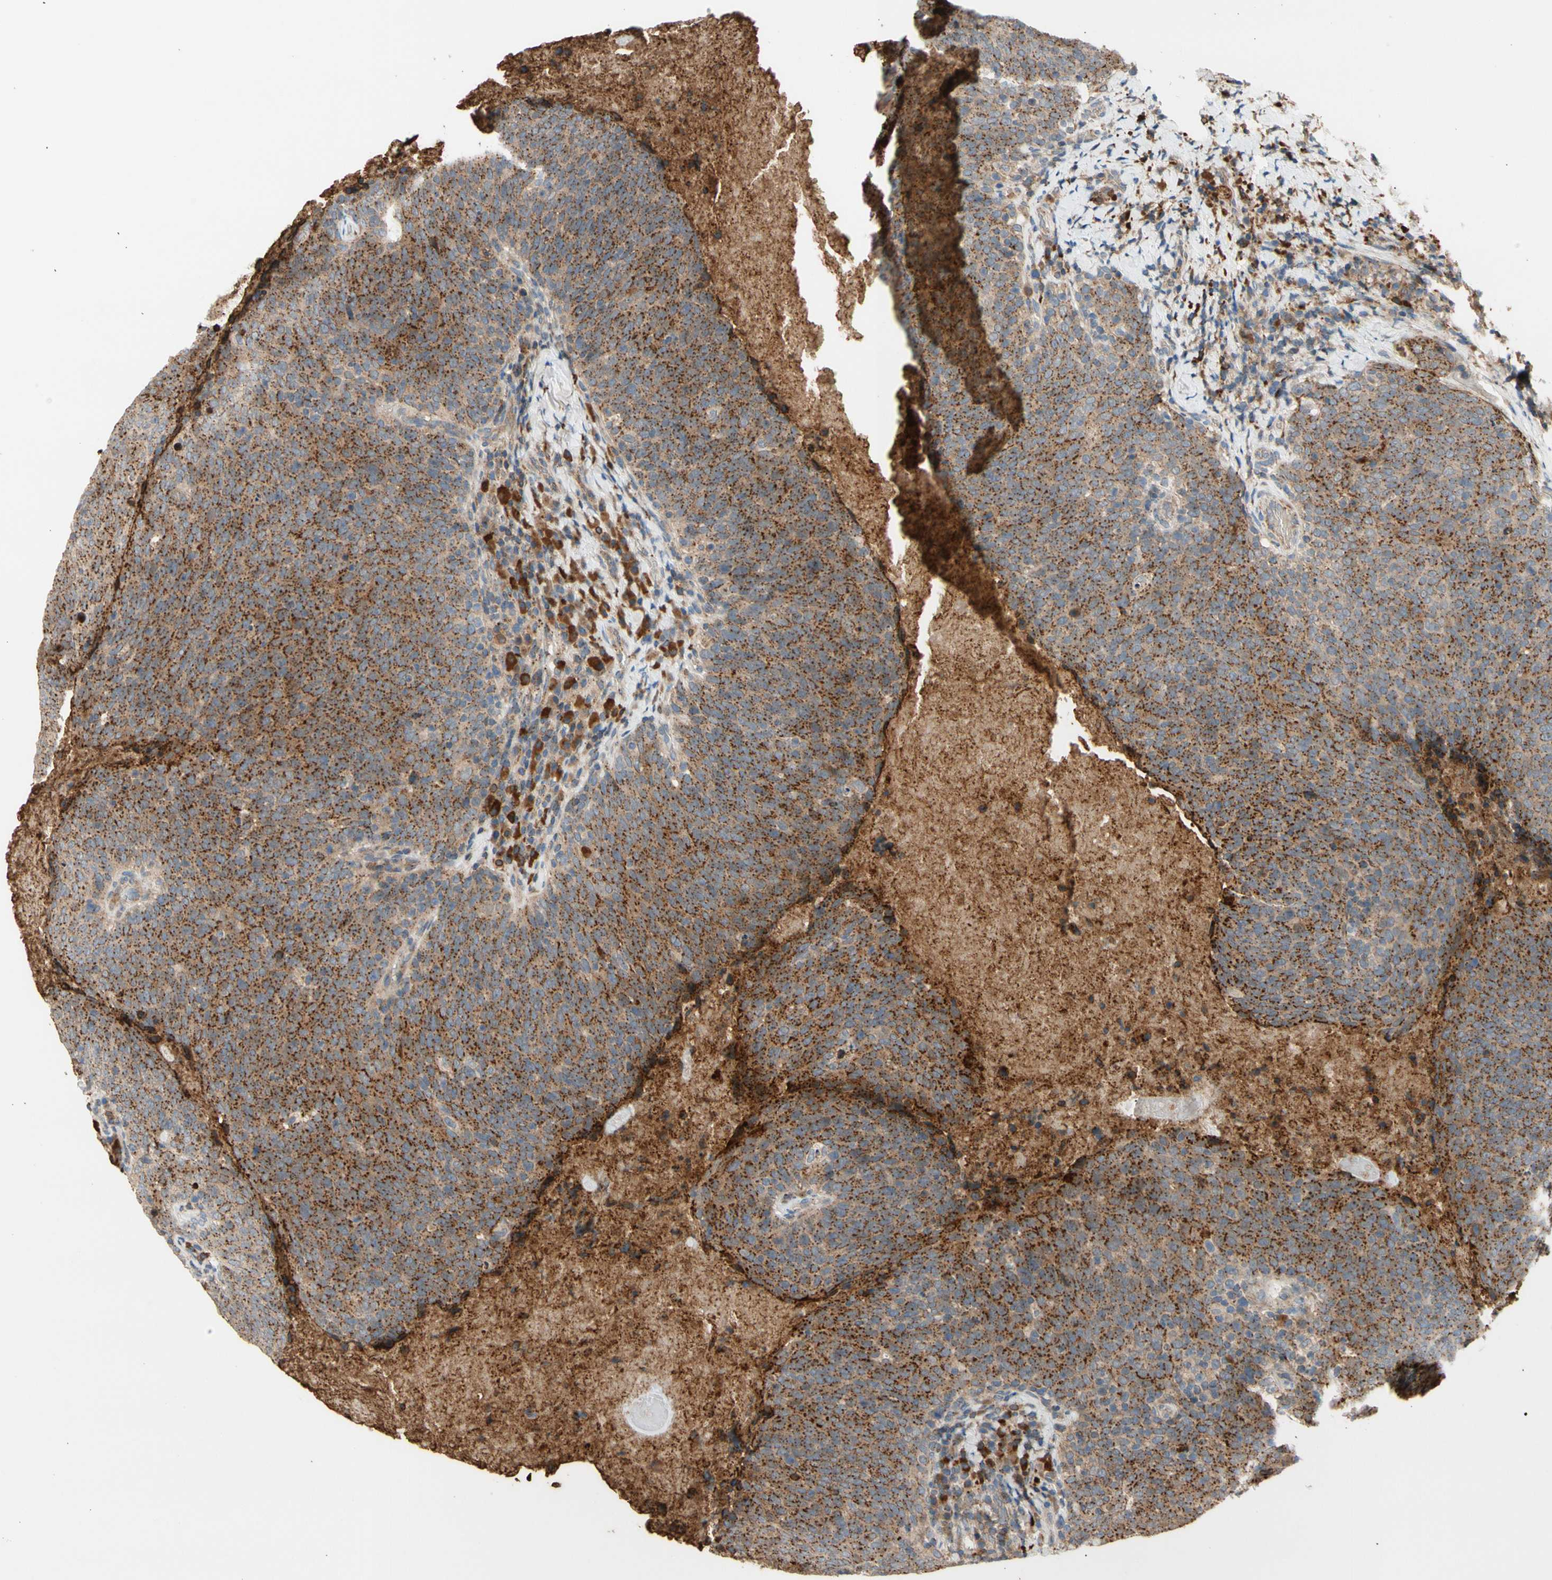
{"staining": {"intensity": "moderate", "quantity": ">75%", "location": "cytoplasmic/membranous"}, "tissue": "head and neck cancer", "cell_type": "Tumor cells", "image_type": "cancer", "snomed": [{"axis": "morphology", "description": "Squamous cell carcinoma, NOS"}, {"axis": "morphology", "description": "Squamous cell carcinoma, metastatic, NOS"}, {"axis": "topography", "description": "Lymph node"}, {"axis": "topography", "description": "Head-Neck"}], "caption": "A high-resolution micrograph shows immunohistochemistry (IHC) staining of head and neck cancer, which reveals moderate cytoplasmic/membranous staining in approximately >75% of tumor cells. (Stains: DAB in brown, nuclei in blue, Microscopy: brightfield microscopy at high magnification).", "gene": "GALNT5", "patient": {"sex": "male", "age": 62}}